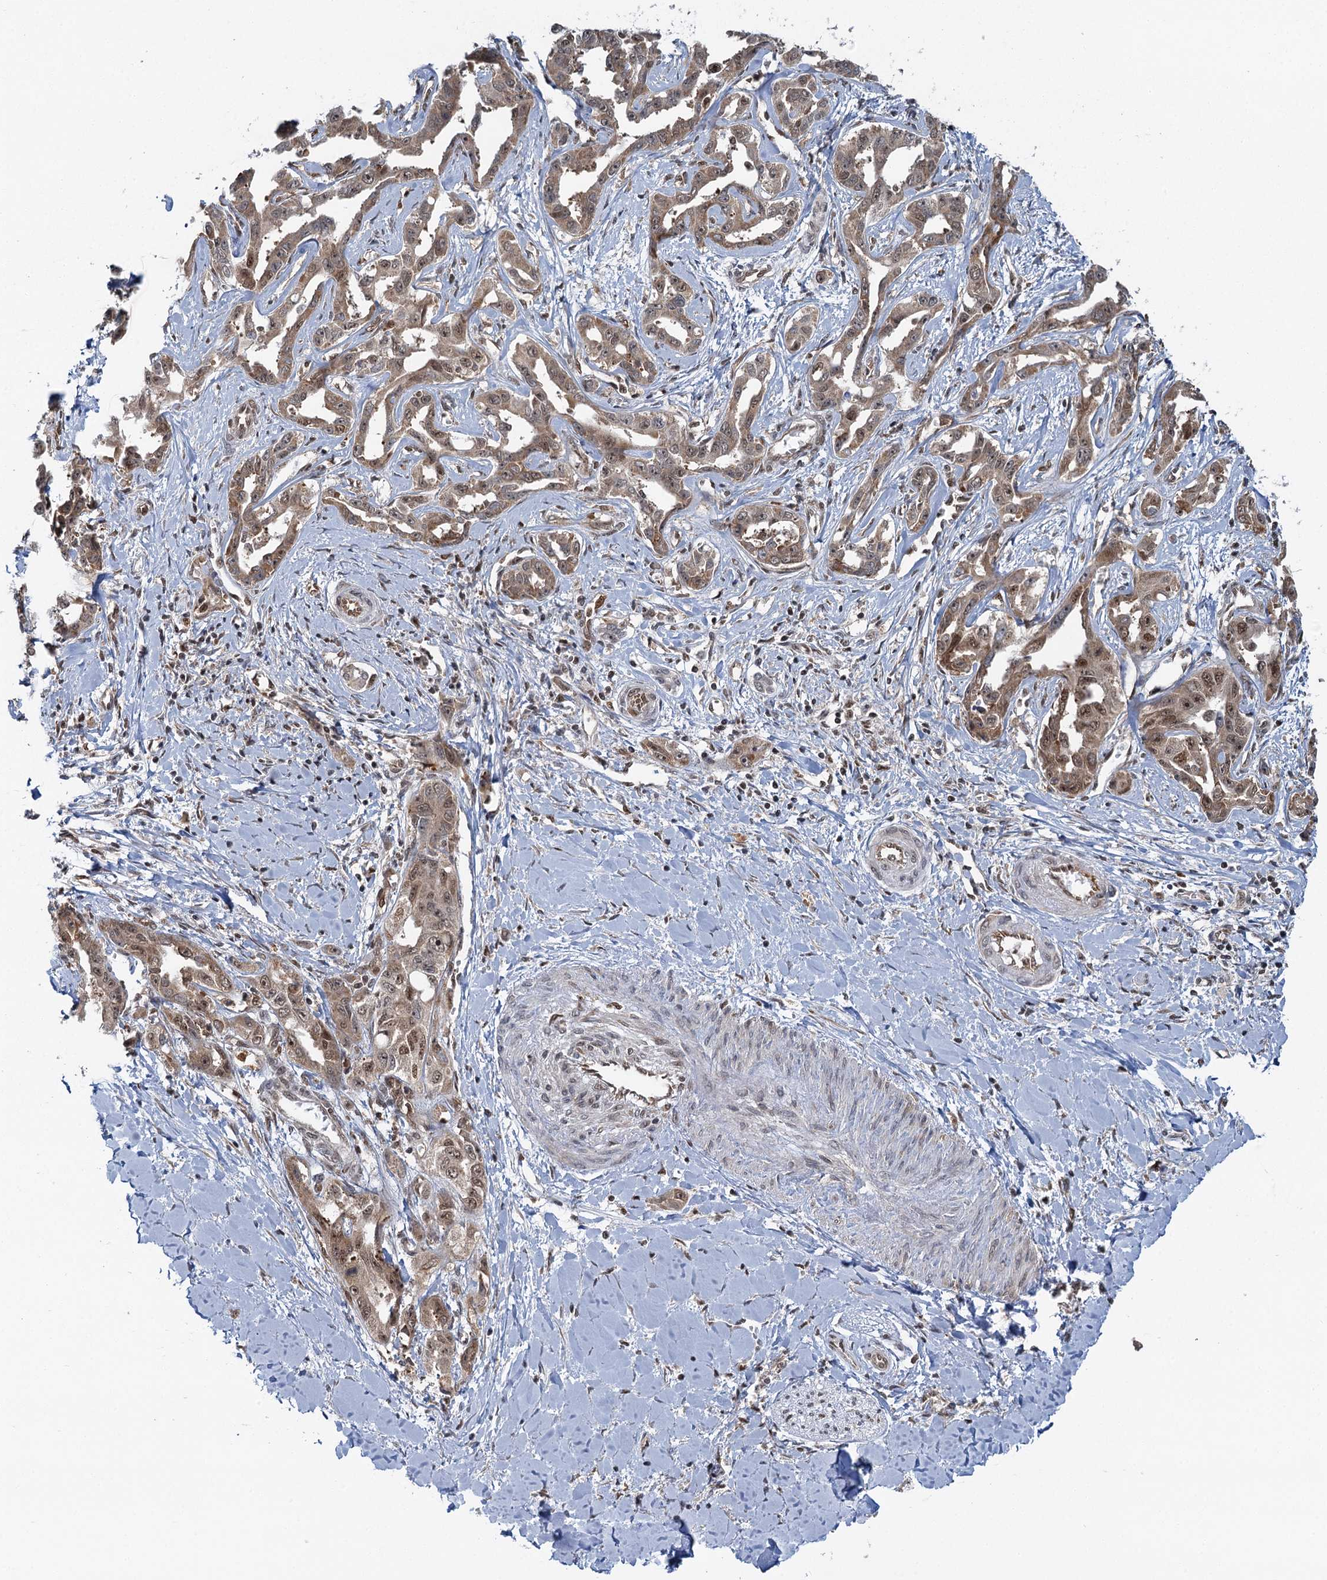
{"staining": {"intensity": "moderate", "quantity": ">75%", "location": "cytoplasmic/membranous,nuclear"}, "tissue": "liver cancer", "cell_type": "Tumor cells", "image_type": "cancer", "snomed": [{"axis": "morphology", "description": "Cholangiocarcinoma"}, {"axis": "topography", "description": "Liver"}], "caption": "Immunohistochemical staining of human cholangiocarcinoma (liver) demonstrates moderate cytoplasmic/membranous and nuclear protein positivity in about >75% of tumor cells. (DAB (3,3'-diaminobenzidine) = brown stain, brightfield microscopy at high magnification).", "gene": "GPATCH11", "patient": {"sex": "male", "age": 59}}